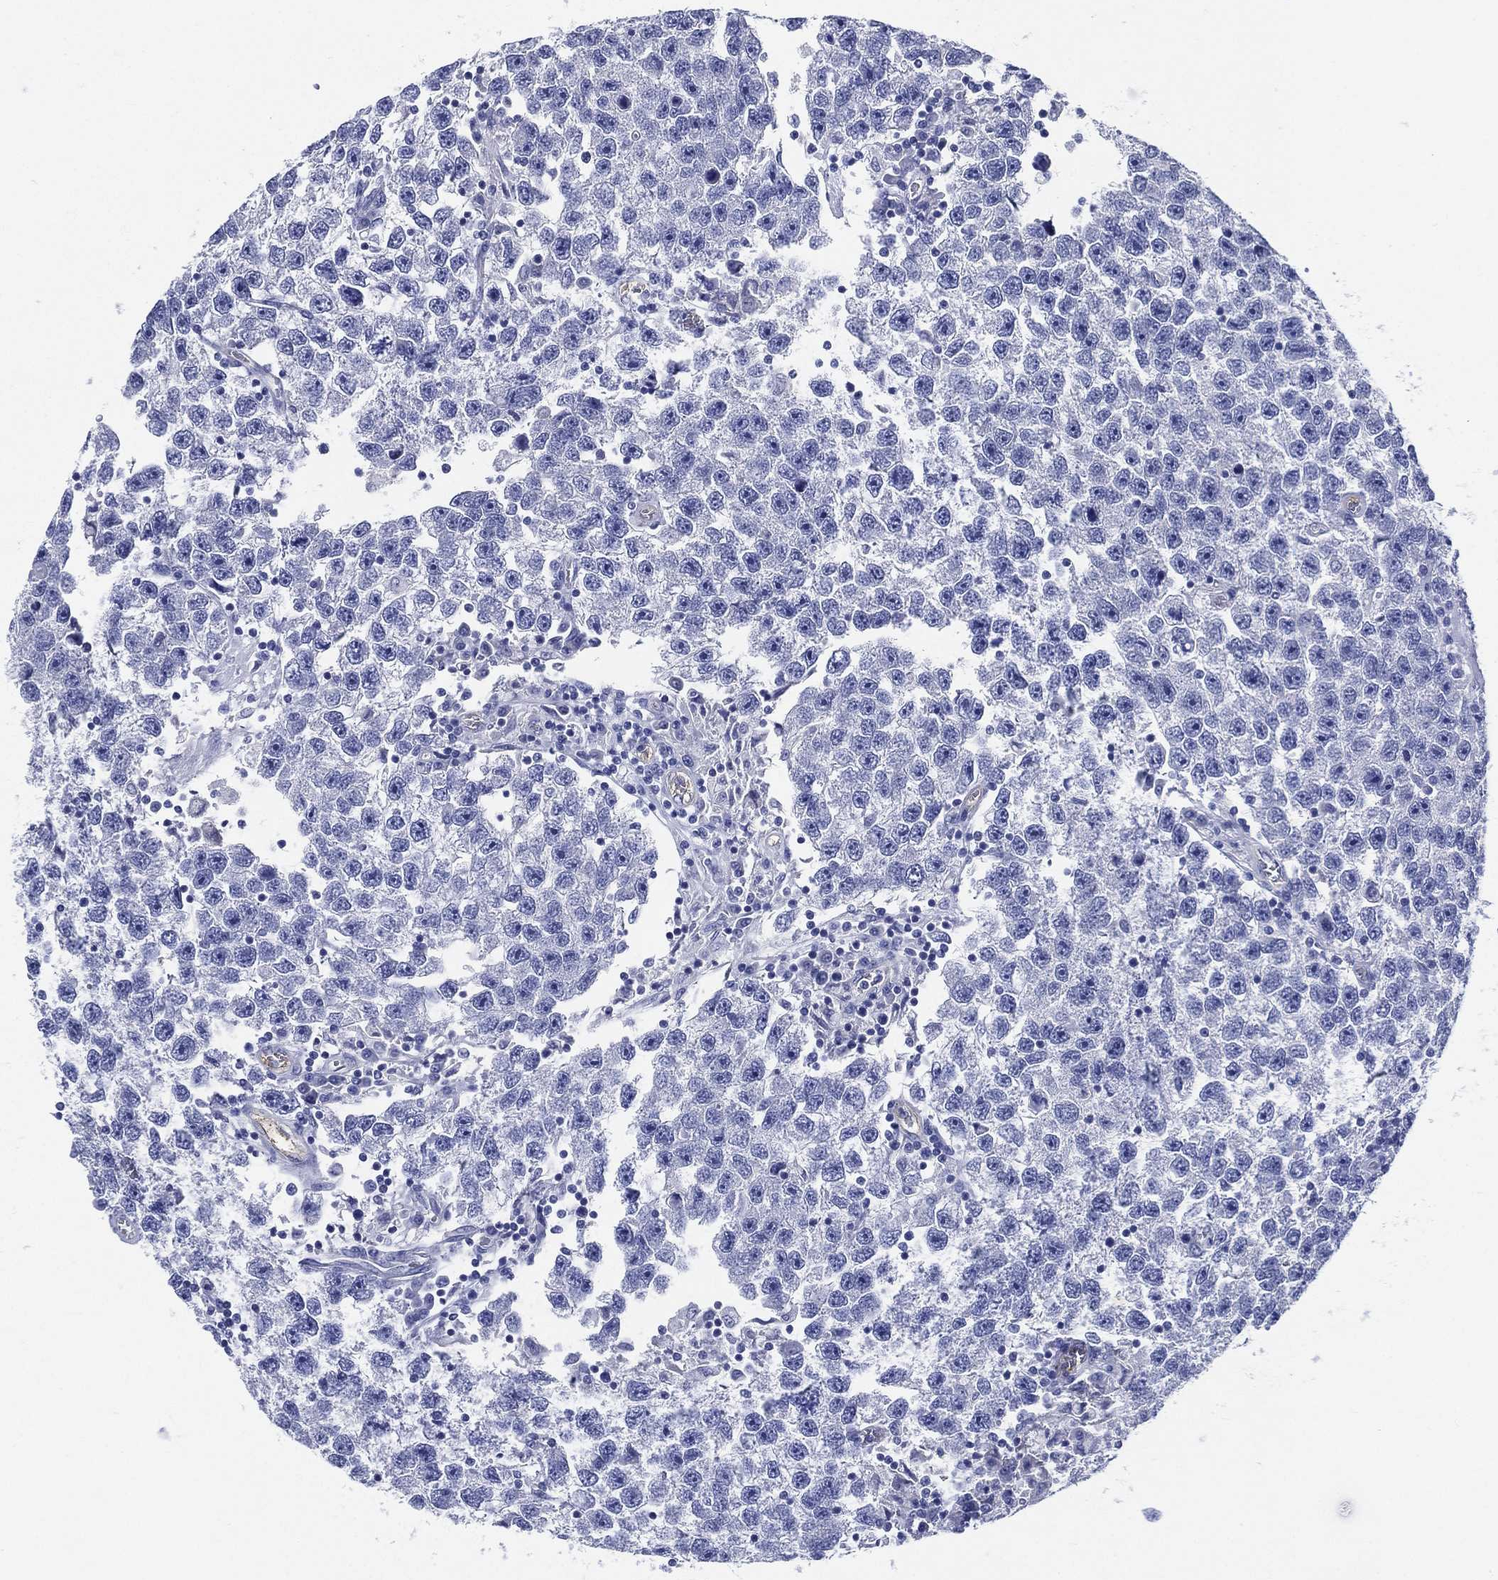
{"staining": {"intensity": "negative", "quantity": "none", "location": "none"}, "tissue": "testis cancer", "cell_type": "Tumor cells", "image_type": "cancer", "snomed": [{"axis": "morphology", "description": "Seminoma, NOS"}, {"axis": "topography", "description": "Testis"}], "caption": "Testis cancer was stained to show a protein in brown. There is no significant expression in tumor cells.", "gene": "NEDD9", "patient": {"sex": "male", "age": 26}}